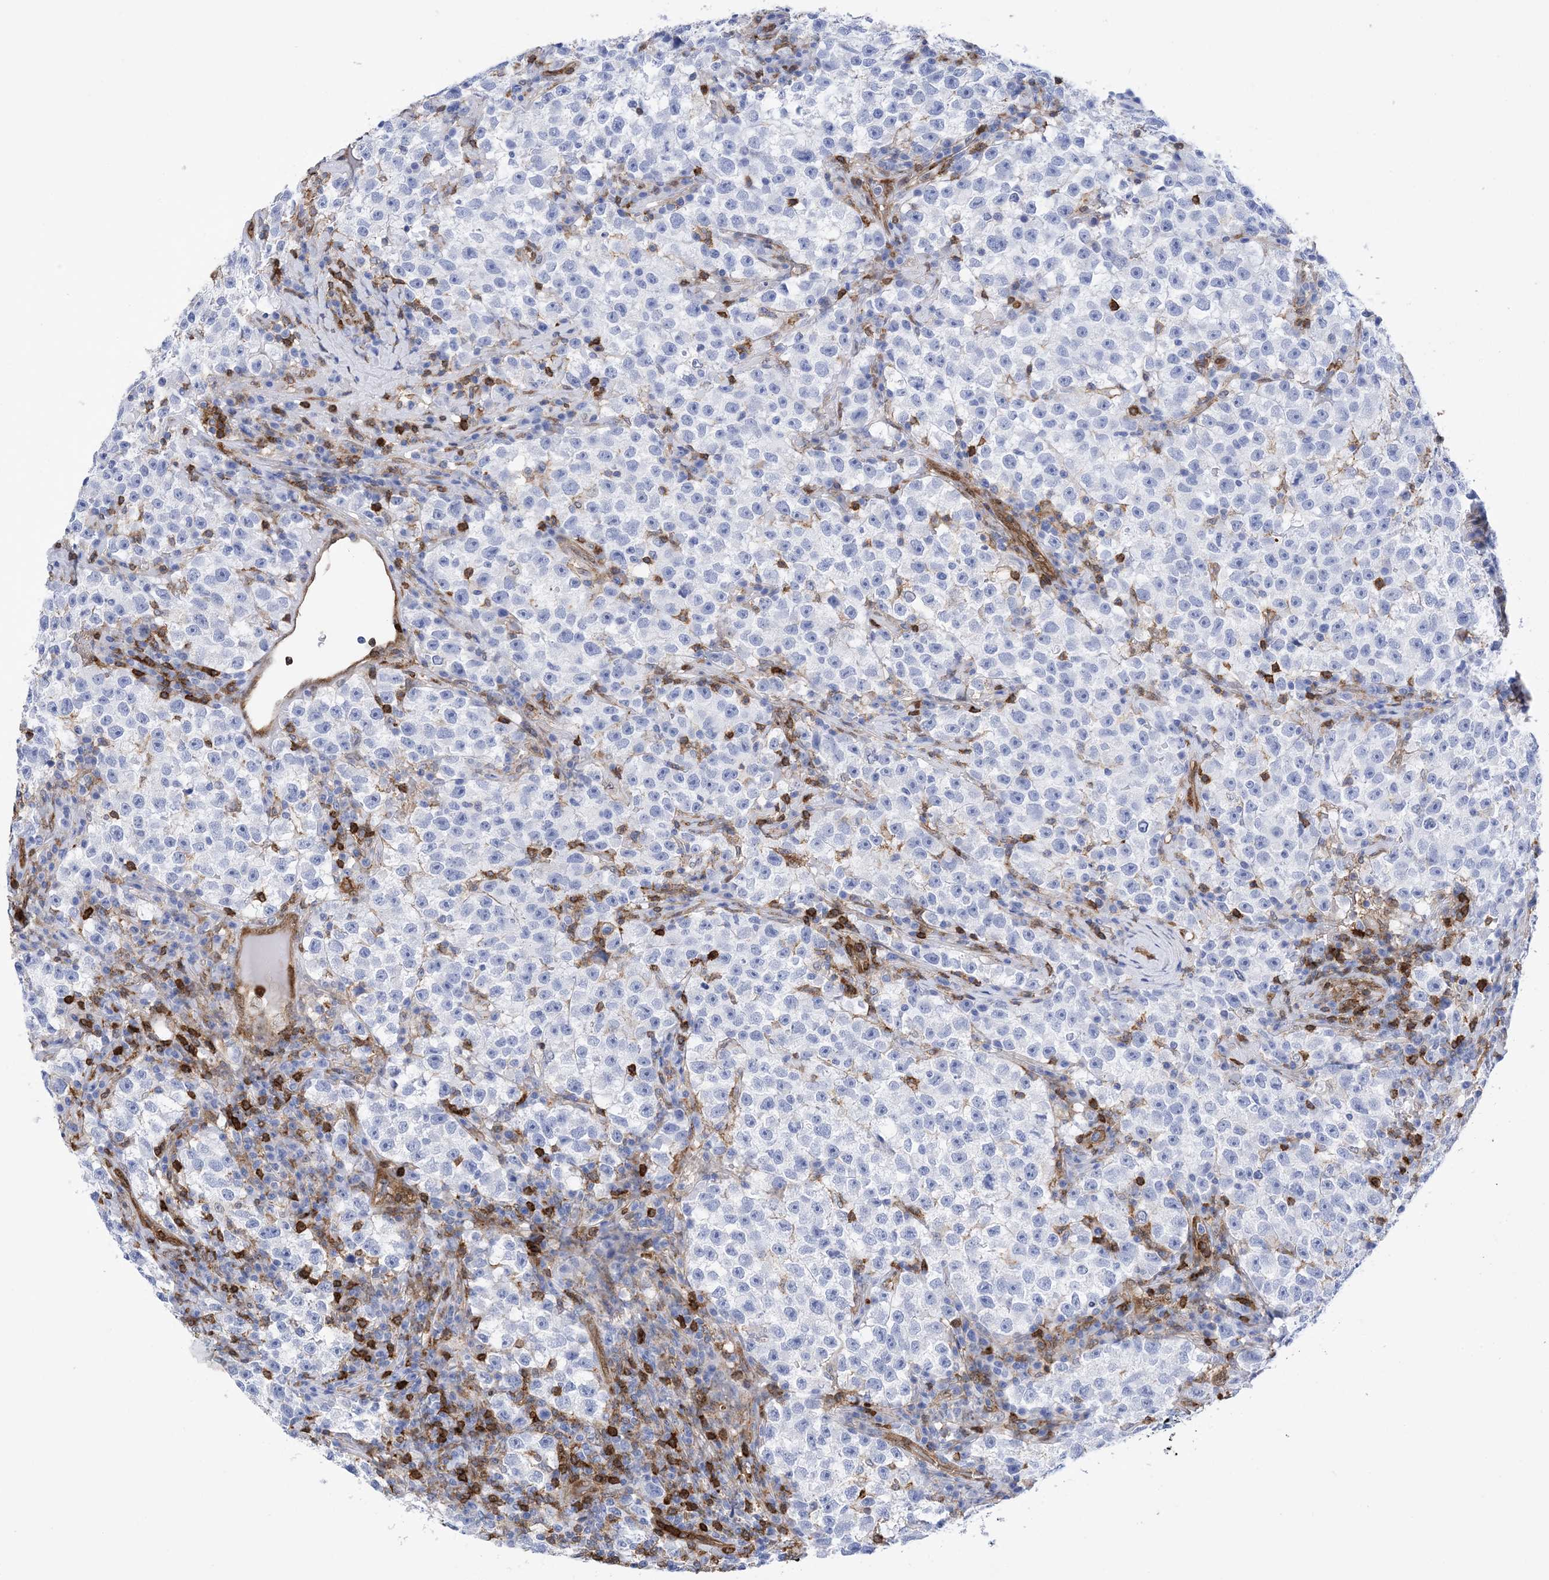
{"staining": {"intensity": "negative", "quantity": "none", "location": "none"}, "tissue": "testis cancer", "cell_type": "Tumor cells", "image_type": "cancer", "snomed": [{"axis": "morphology", "description": "Seminoma, NOS"}, {"axis": "topography", "description": "Testis"}], "caption": "The histopathology image shows no significant staining in tumor cells of testis cancer.", "gene": "ANXA1", "patient": {"sex": "male", "age": 22}}